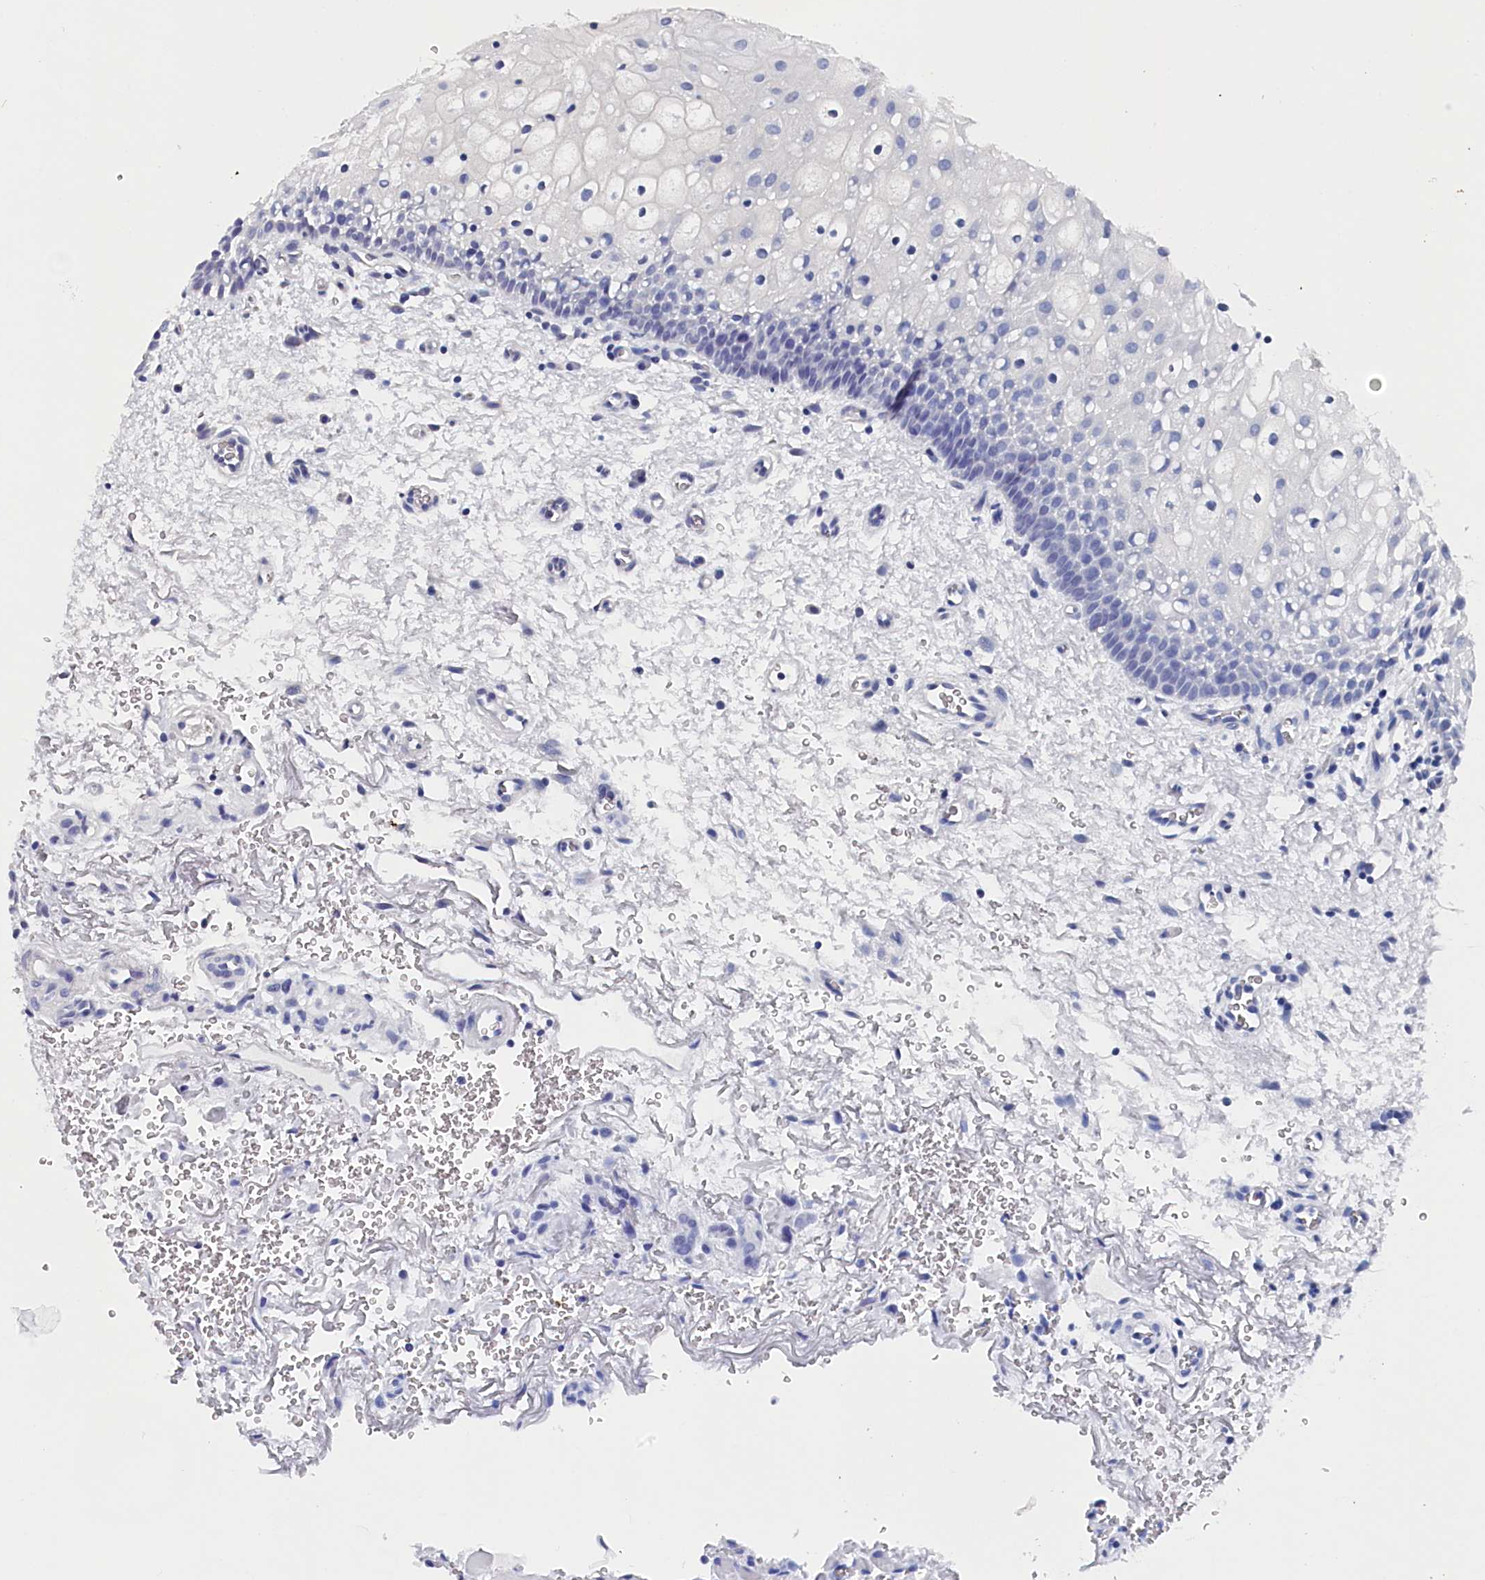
{"staining": {"intensity": "negative", "quantity": "none", "location": "none"}, "tissue": "oral mucosa", "cell_type": "Squamous epithelial cells", "image_type": "normal", "snomed": [{"axis": "morphology", "description": "Normal tissue, NOS"}, {"axis": "morphology", "description": "Squamous cell carcinoma, NOS"}, {"axis": "topography", "description": "Oral tissue"}, {"axis": "topography", "description": "Head-Neck"}], "caption": "This is an IHC histopathology image of normal human oral mucosa. There is no staining in squamous epithelial cells.", "gene": "BHMT", "patient": {"sex": "male", "age": 68}}